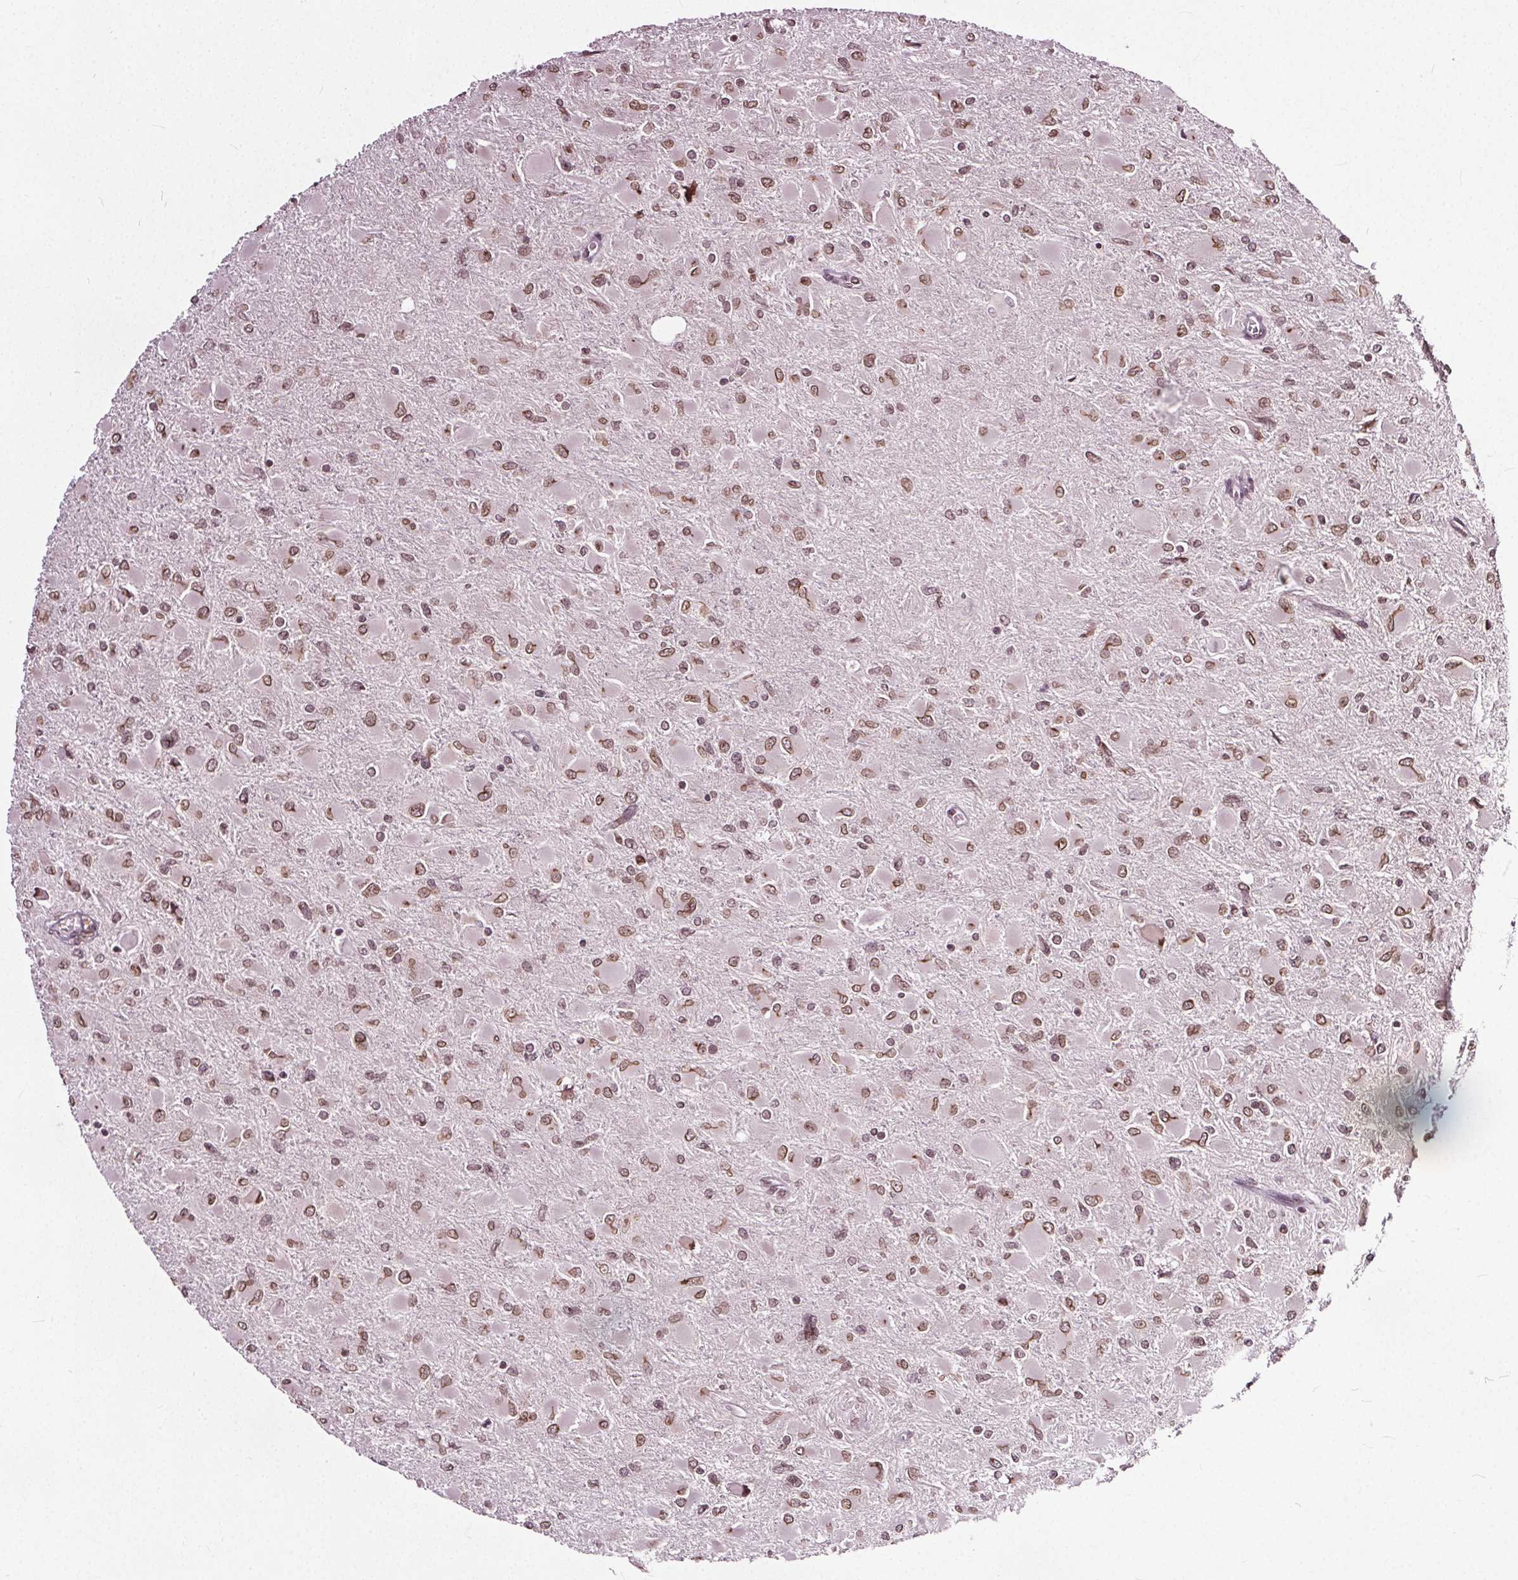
{"staining": {"intensity": "weak", "quantity": ">75%", "location": "nuclear"}, "tissue": "glioma", "cell_type": "Tumor cells", "image_type": "cancer", "snomed": [{"axis": "morphology", "description": "Glioma, malignant, High grade"}, {"axis": "topography", "description": "Cerebral cortex"}], "caption": "Immunohistochemical staining of human glioma displays weak nuclear protein expression in approximately >75% of tumor cells.", "gene": "TTC39C", "patient": {"sex": "female", "age": 36}}